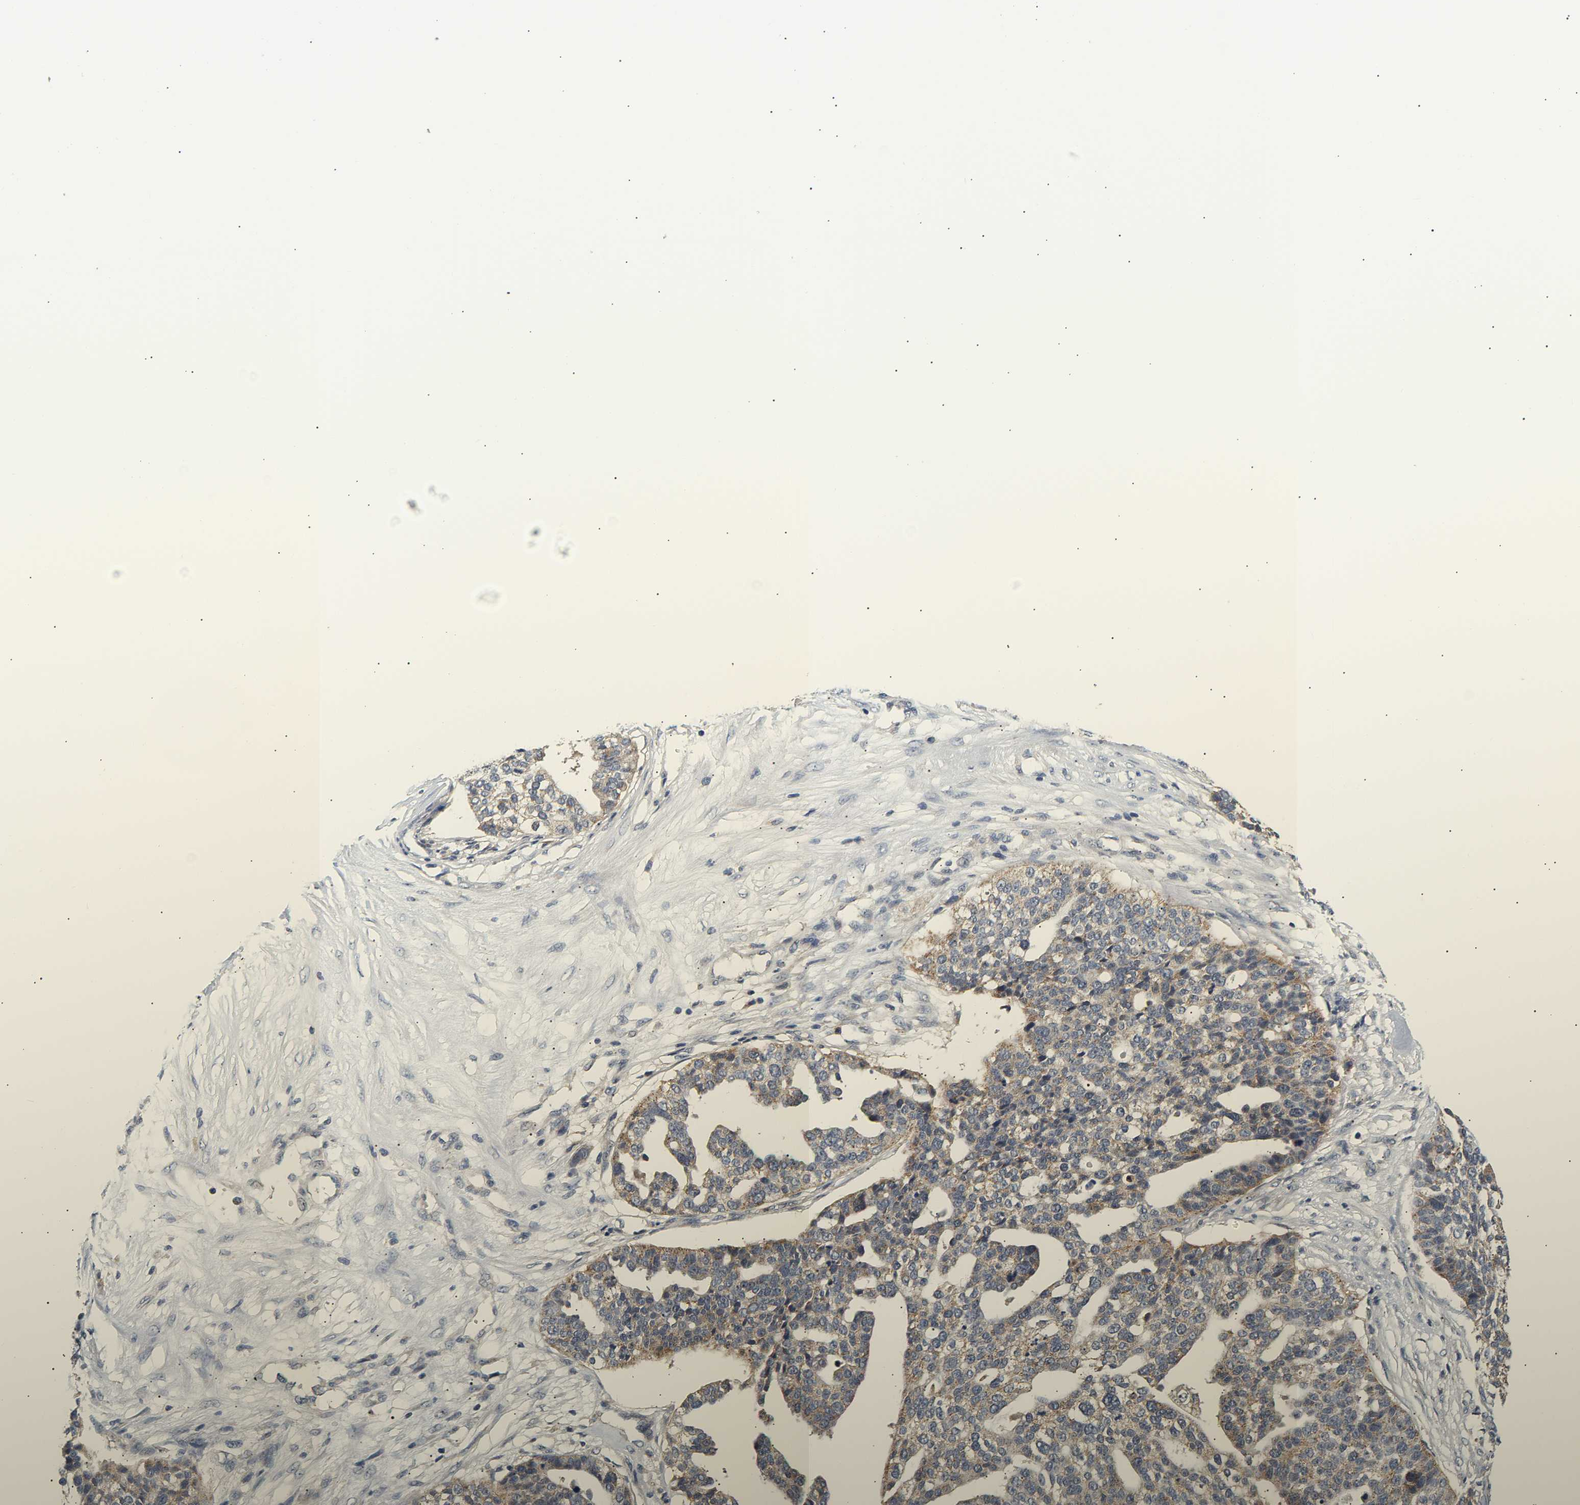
{"staining": {"intensity": "negative", "quantity": "none", "location": "none"}, "tissue": "ovarian cancer", "cell_type": "Tumor cells", "image_type": "cancer", "snomed": [{"axis": "morphology", "description": "Cystadenocarcinoma, serous, NOS"}, {"axis": "topography", "description": "Ovary"}], "caption": "A high-resolution micrograph shows IHC staining of ovarian cancer (serous cystadenocarcinoma), which displays no significant staining in tumor cells.", "gene": "PPID", "patient": {"sex": "female", "age": 59}}